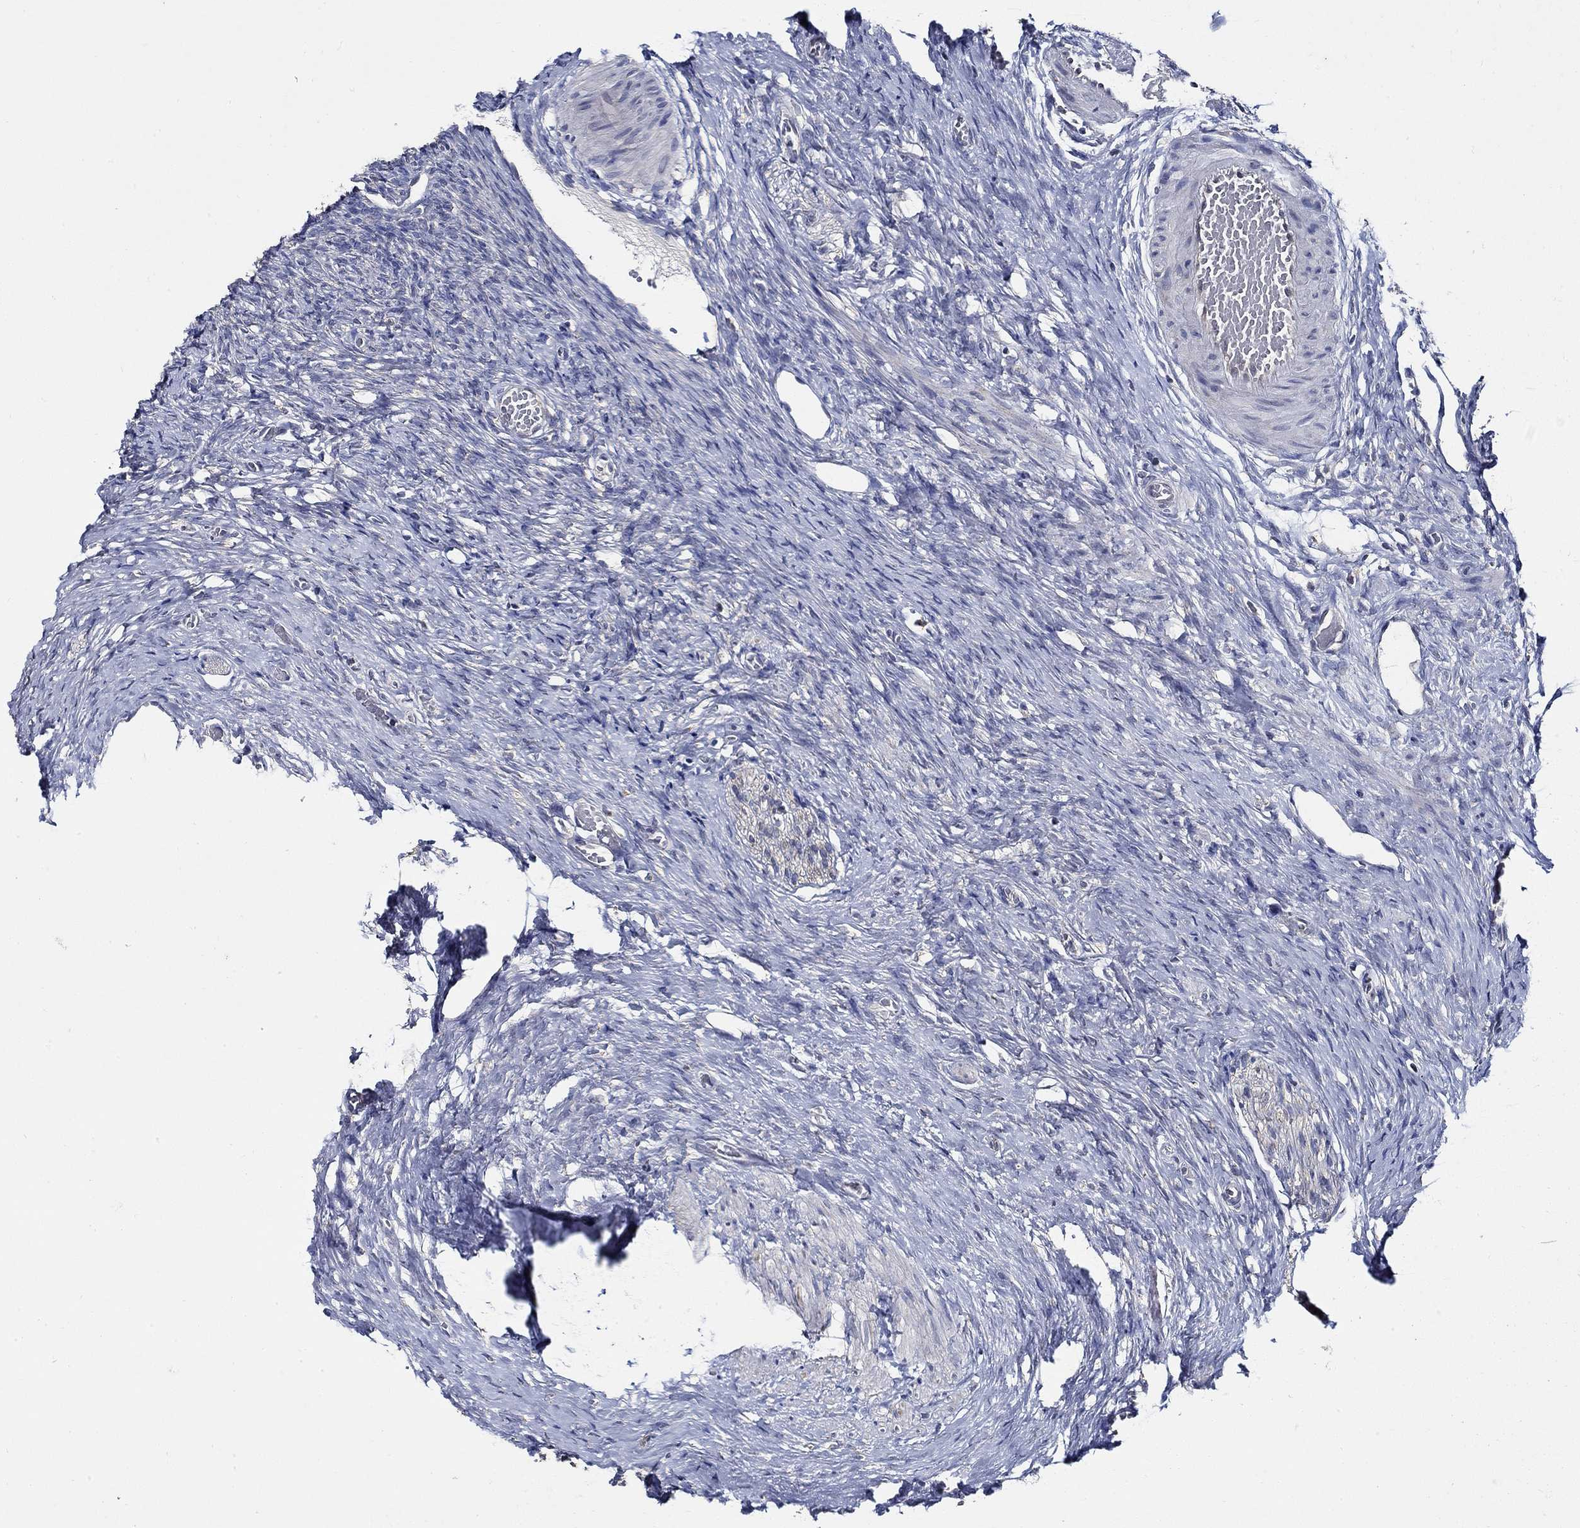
{"staining": {"intensity": "negative", "quantity": "none", "location": "none"}, "tissue": "ovary", "cell_type": "Follicle cells", "image_type": "normal", "snomed": [{"axis": "morphology", "description": "Normal tissue, NOS"}, {"axis": "topography", "description": "Ovary"}], "caption": "This is an immunohistochemistry image of normal human ovary. There is no positivity in follicle cells.", "gene": "WDR53", "patient": {"sex": "female", "age": 27}}